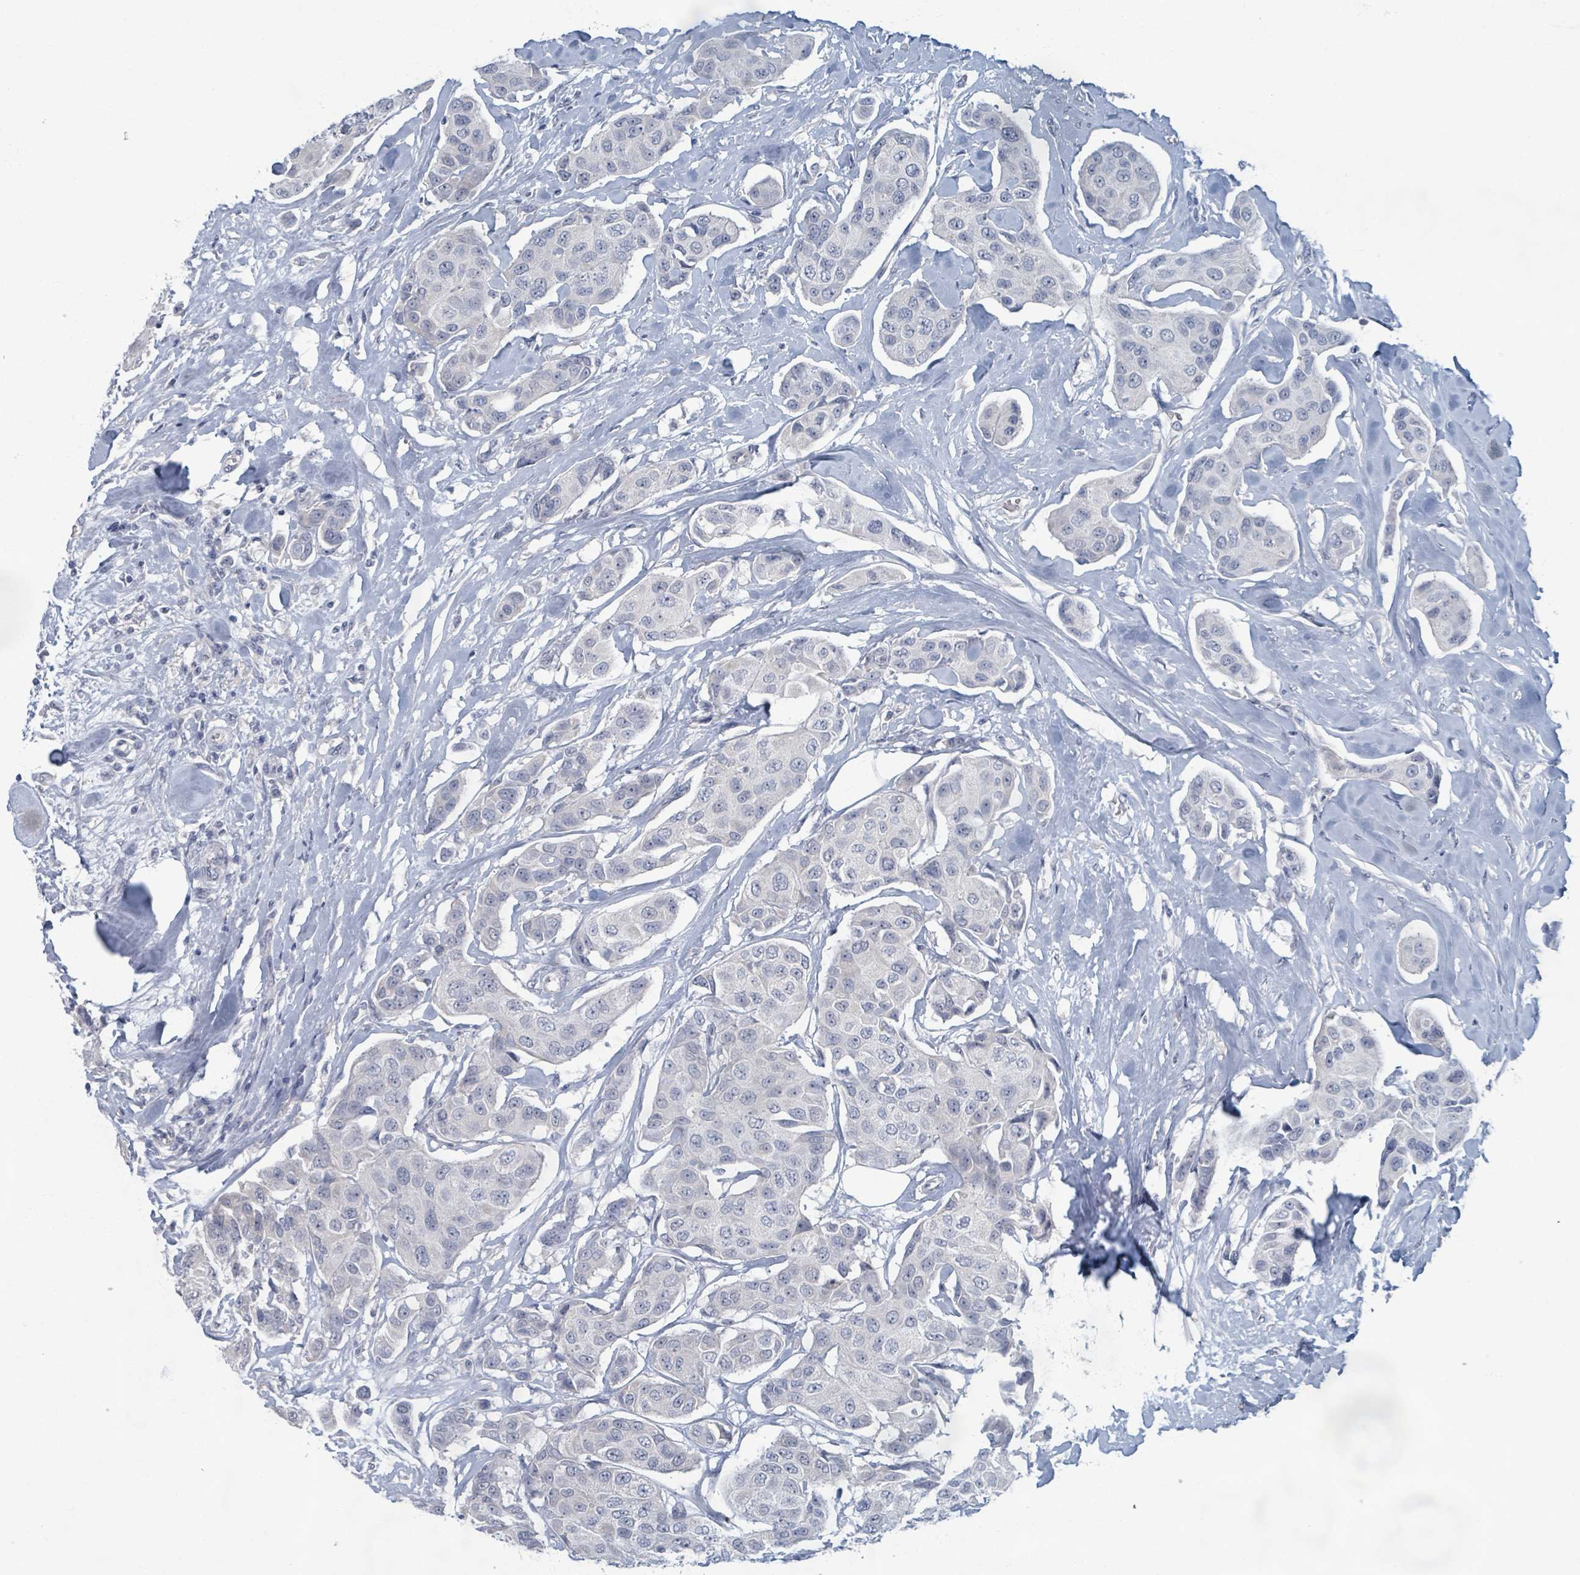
{"staining": {"intensity": "negative", "quantity": "none", "location": "none"}, "tissue": "breast cancer", "cell_type": "Tumor cells", "image_type": "cancer", "snomed": [{"axis": "morphology", "description": "Duct carcinoma"}, {"axis": "topography", "description": "Breast"}, {"axis": "topography", "description": "Lymph node"}], "caption": "Breast cancer was stained to show a protein in brown. There is no significant positivity in tumor cells. (Stains: DAB (3,3'-diaminobenzidine) IHC with hematoxylin counter stain, Microscopy: brightfield microscopy at high magnification).", "gene": "WNT11", "patient": {"sex": "female", "age": 80}}